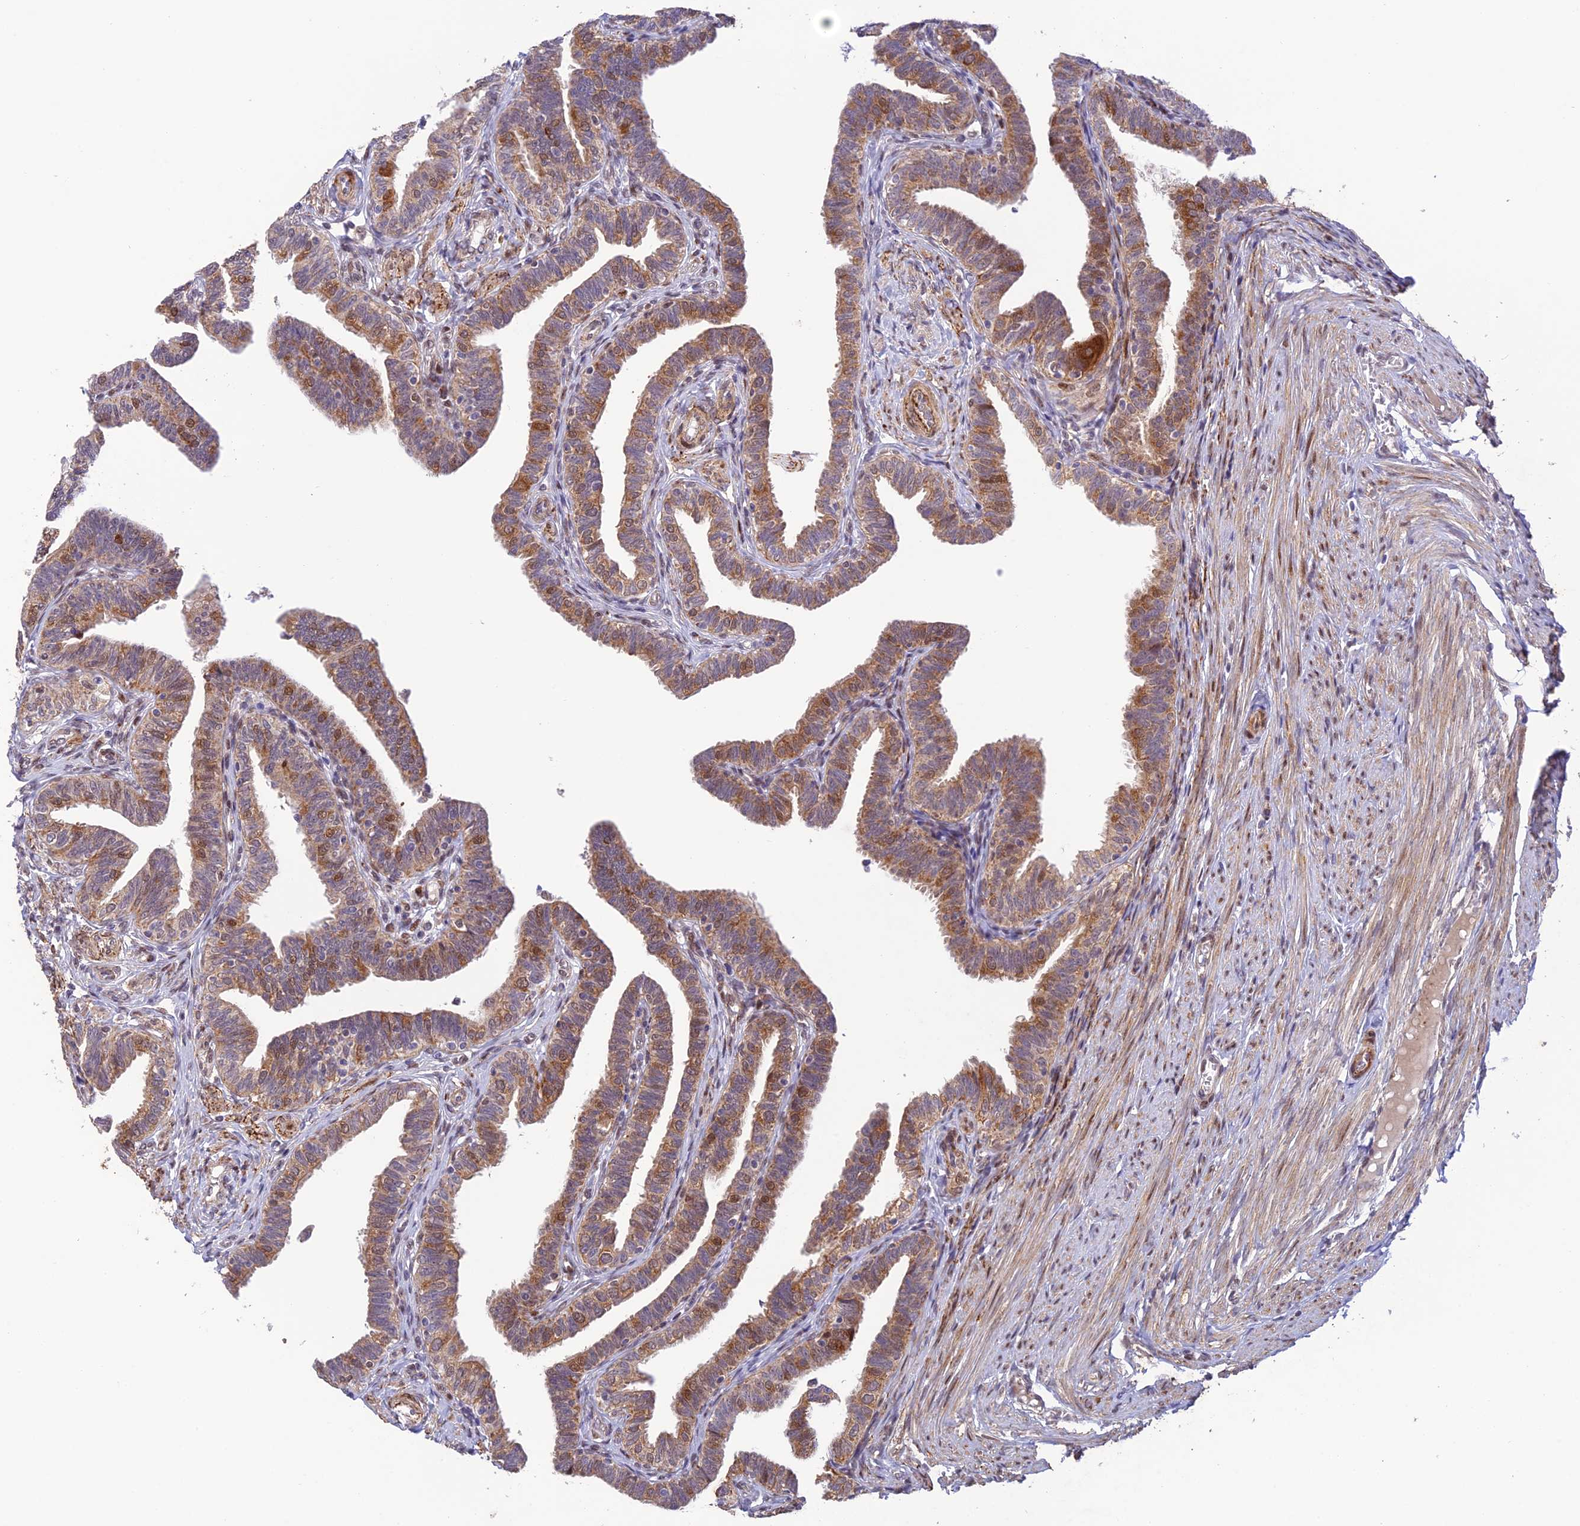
{"staining": {"intensity": "strong", "quantity": ">75%", "location": "cytoplasmic/membranous,nuclear"}, "tissue": "fallopian tube", "cell_type": "Glandular cells", "image_type": "normal", "snomed": [{"axis": "morphology", "description": "Normal tissue, NOS"}, {"axis": "topography", "description": "Fallopian tube"}], "caption": "DAB (3,3'-diaminobenzidine) immunohistochemical staining of normal human fallopian tube reveals strong cytoplasmic/membranous,nuclear protein staining in approximately >75% of glandular cells. Nuclei are stained in blue.", "gene": "WDR55", "patient": {"sex": "female", "age": 39}}